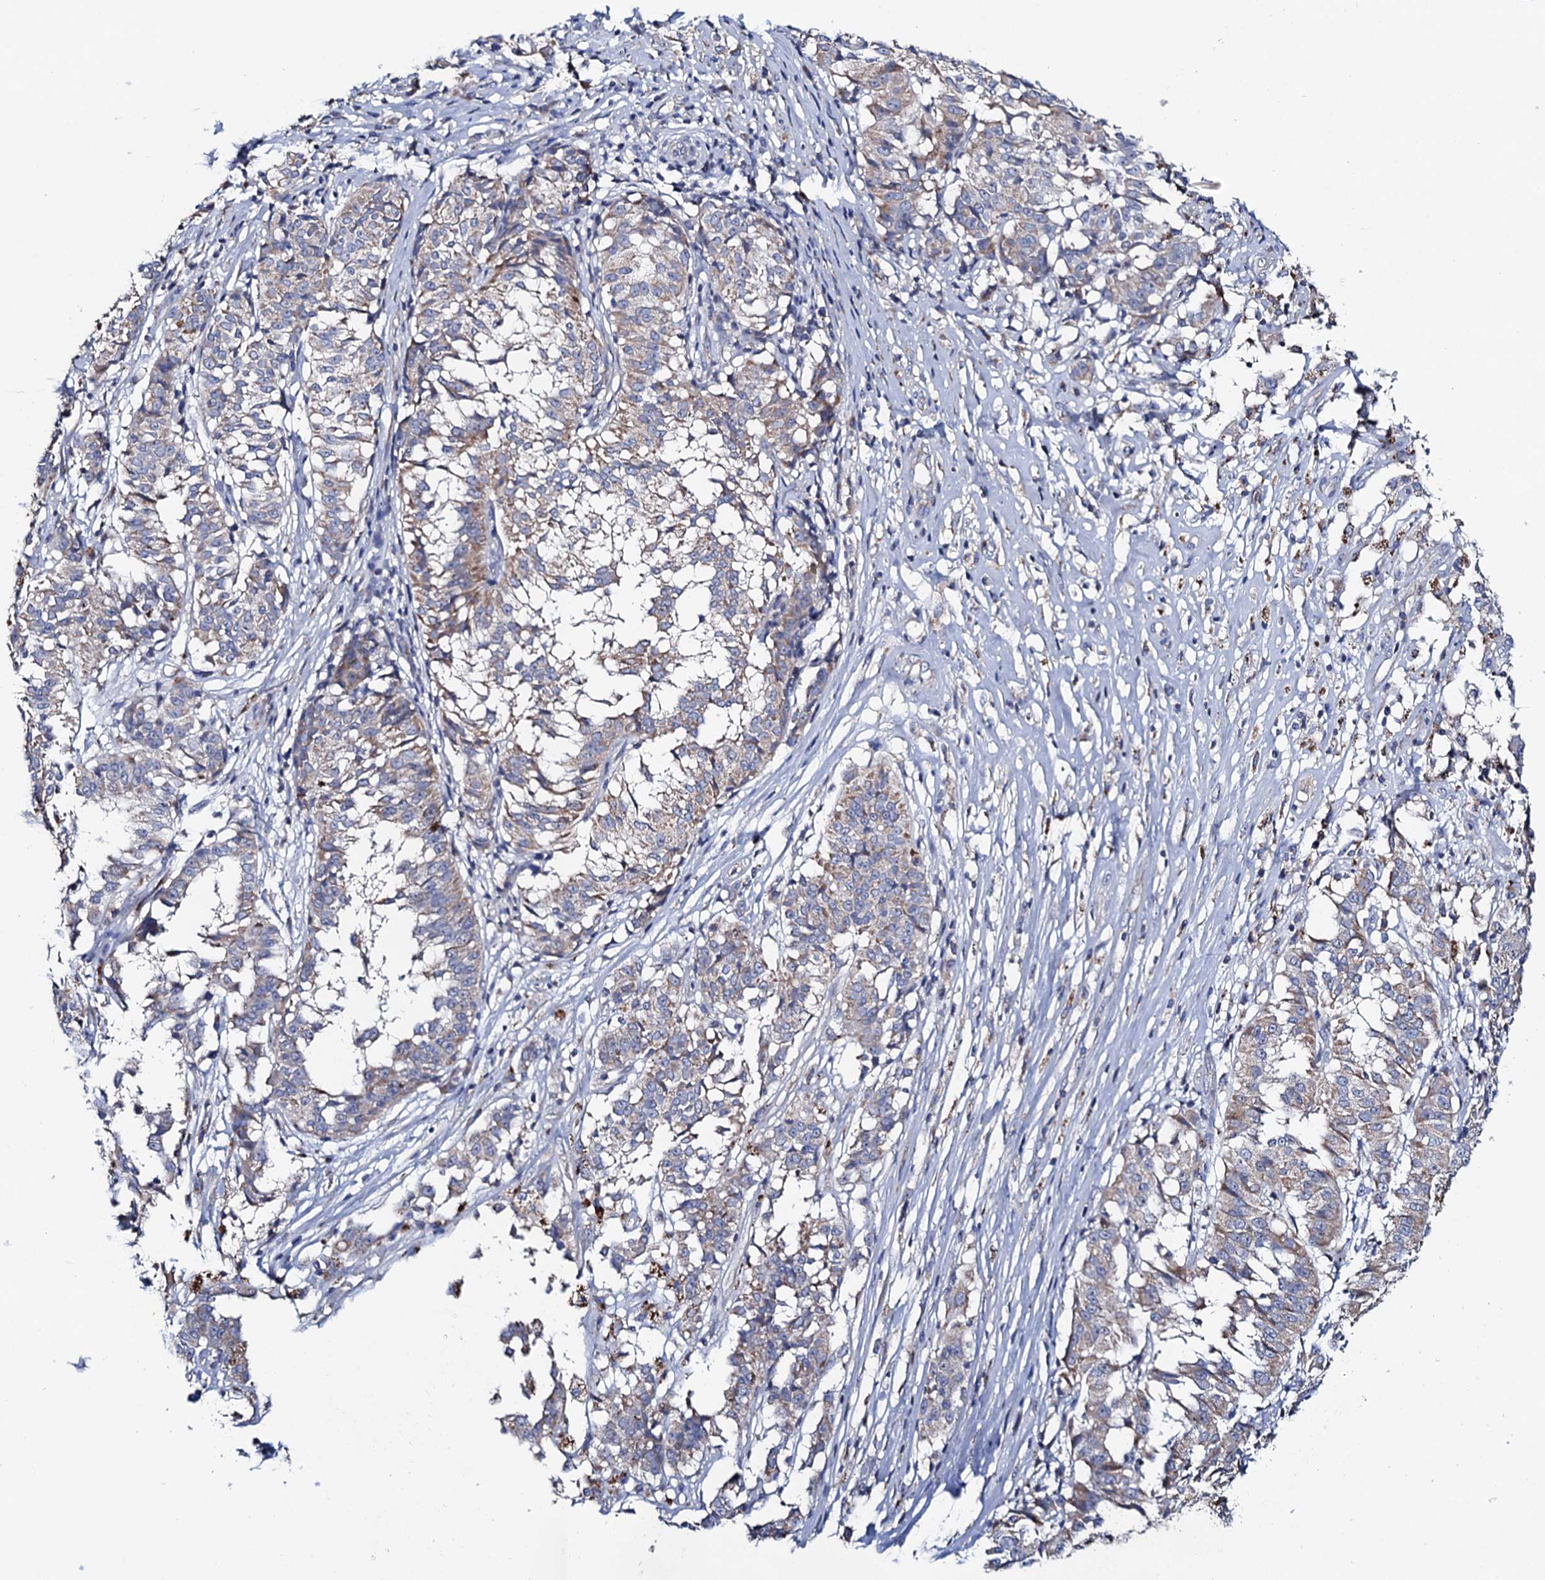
{"staining": {"intensity": "moderate", "quantity": "<25%", "location": "cytoplasmic/membranous"}, "tissue": "melanoma", "cell_type": "Tumor cells", "image_type": "cancer", "snomed": [{"axis": "morphology", "description": "Malignant melanoma, NOS"}, {"axis": "topography", "description": "Skin"}], "caption": "Malignant melanoma tissue demonstrates moderate cytoplasmic/membranous positivity in approximately <25% of tumor cells", "gene": "MRPL48", "patient": {"sex": "female", "age": 72}}